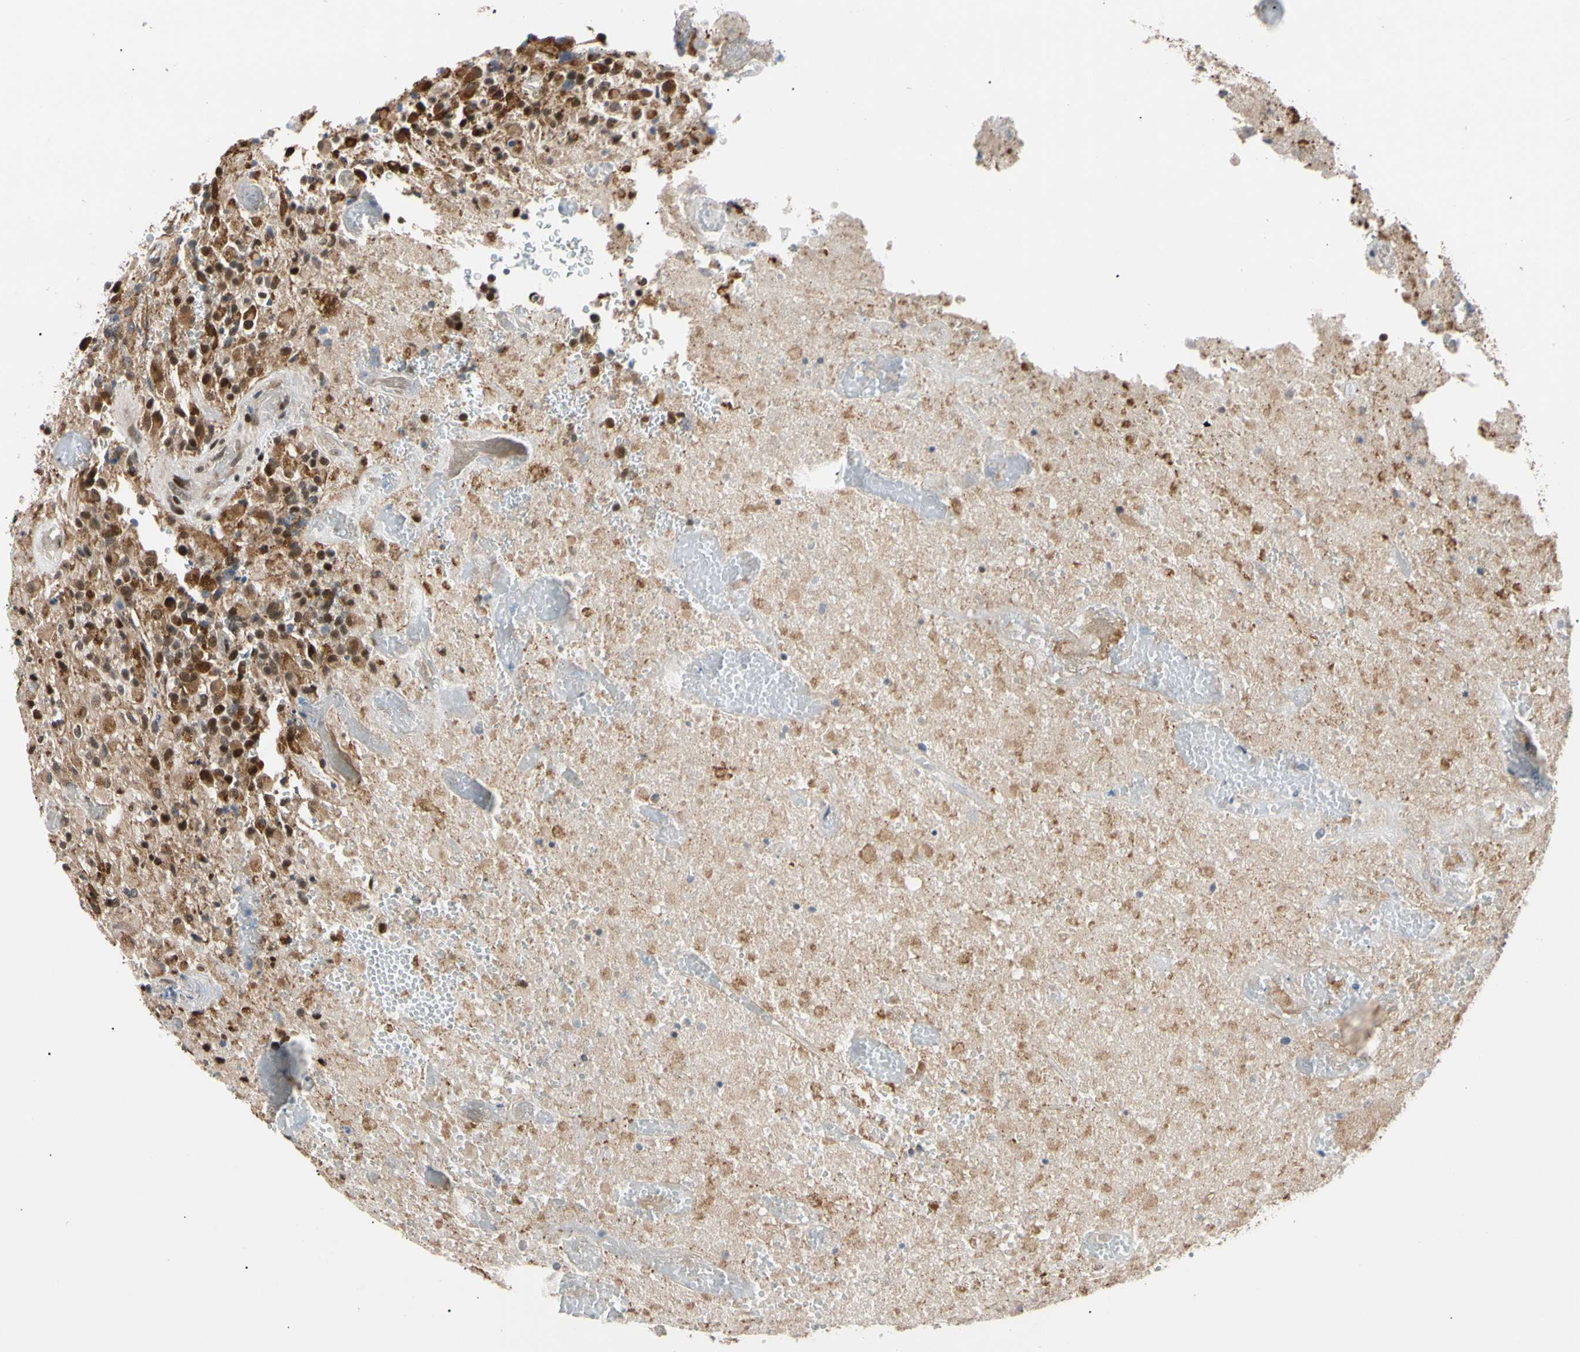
{"staining": {"intensity": "strong", "quantity": ">75%", "location": "cytoplasmic/membranous,nuclear"}, "tissue": "glioma", "cell_type": "Tumor cells", "image_type": "cancer", "snomed": [{"axis": "morphology", "description": "Glioma, malignant, High grade"}, {"axis": "topography", "description": "Brain"}], "caption": "This is a micrograph of immunohistochemistry (IHC) staining of glioma, which shows strong positivity in the cytoplasmic/membranous and nuclear of tumor cells.", "gene": "E2F1", "patient": {"sex": "male", "age": 71}}